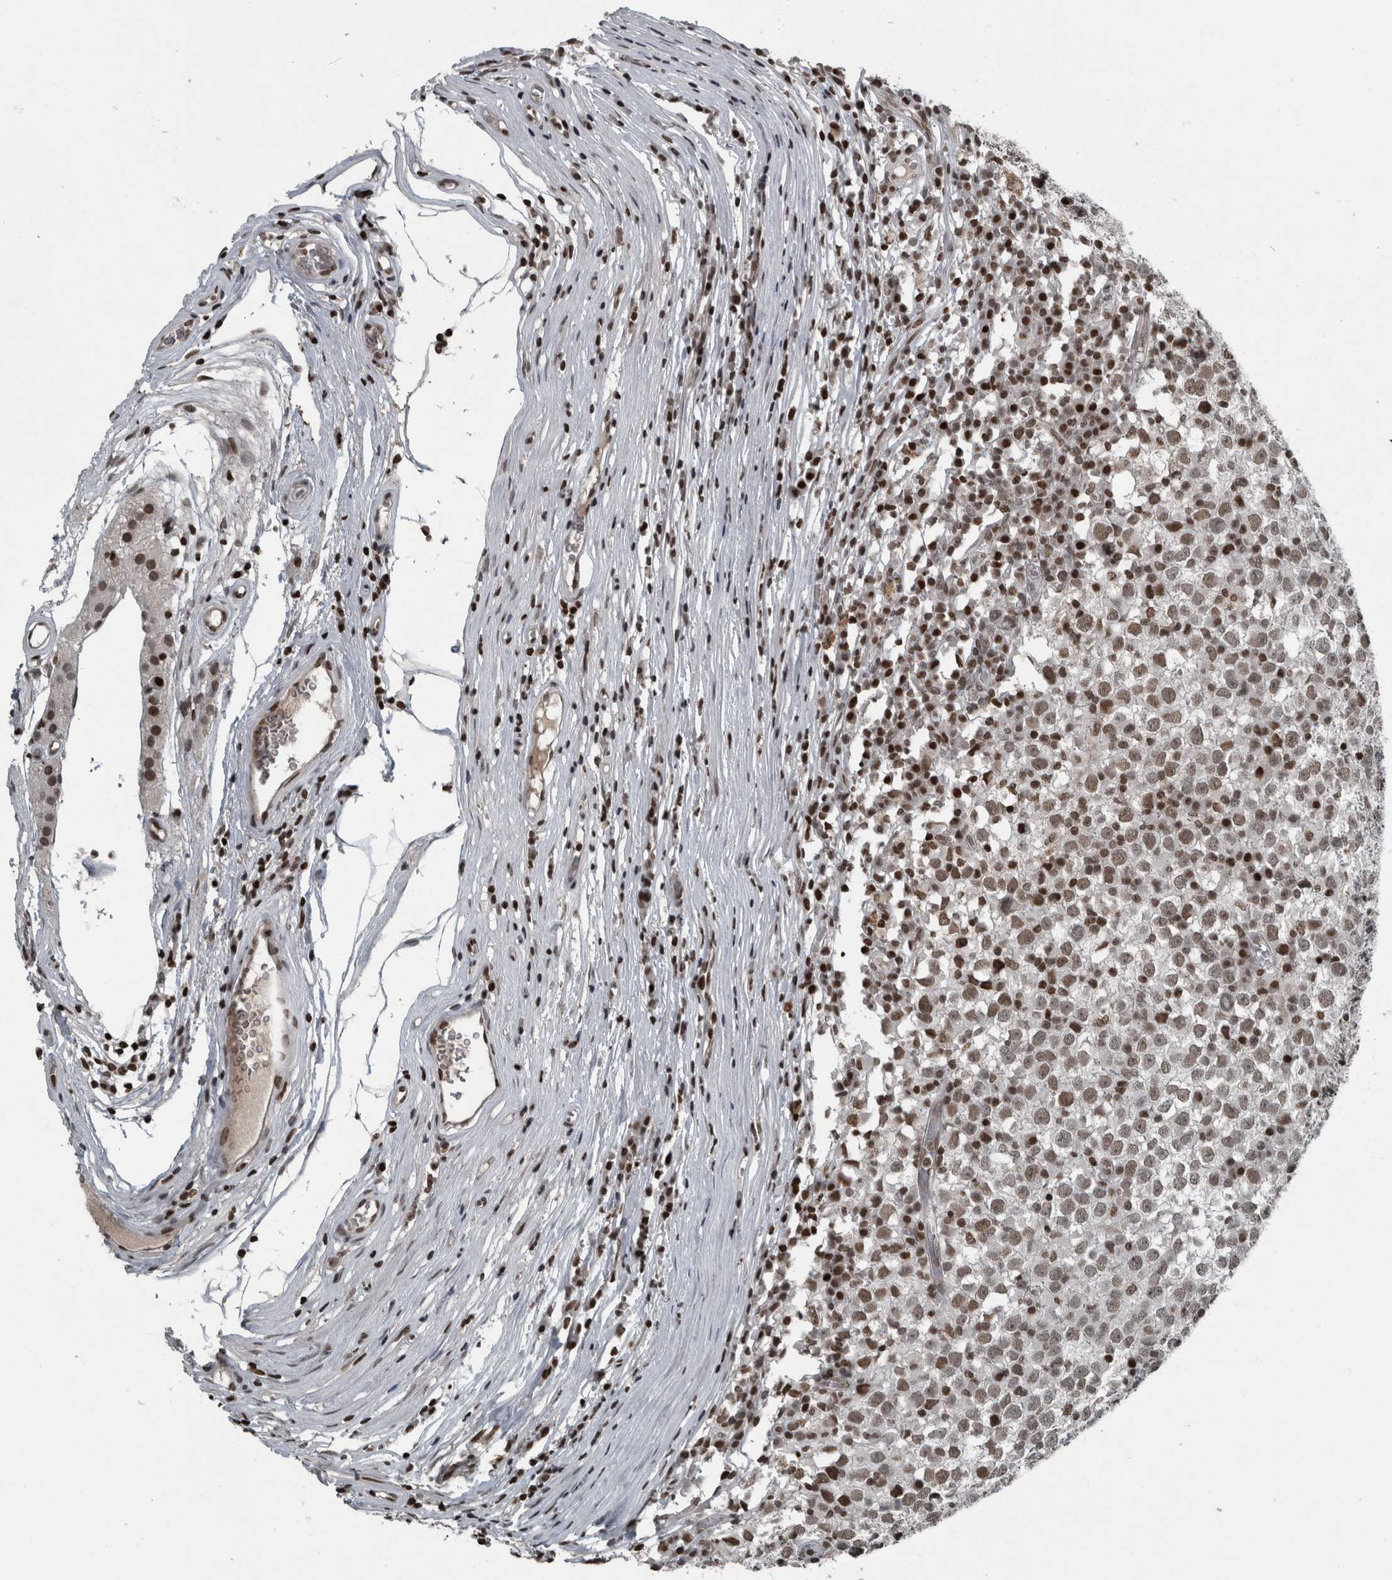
{"staining": {"intensity": "moderate", "quantity": ">75%", "location": "nuclear"}, "tissue": "testis cancer", "cell_type": "Tumor cells", "image_type": "cancer", "snomed": [{"axis": "morphology", "description": "Seminoma, NOS"}, {"axis": "topography", "description": "Testis"}], "caption": "This histopathology image reveals testis cancer (seminoma) stained with immunohistochemistry (IHC) to label a protein in brown. The nuclear of tumor cells show moderate positivity for the protein. Nuclei are counter-stained blue.", "gene": "UNC50", "patient": {"sex": "male", "age": 65}}